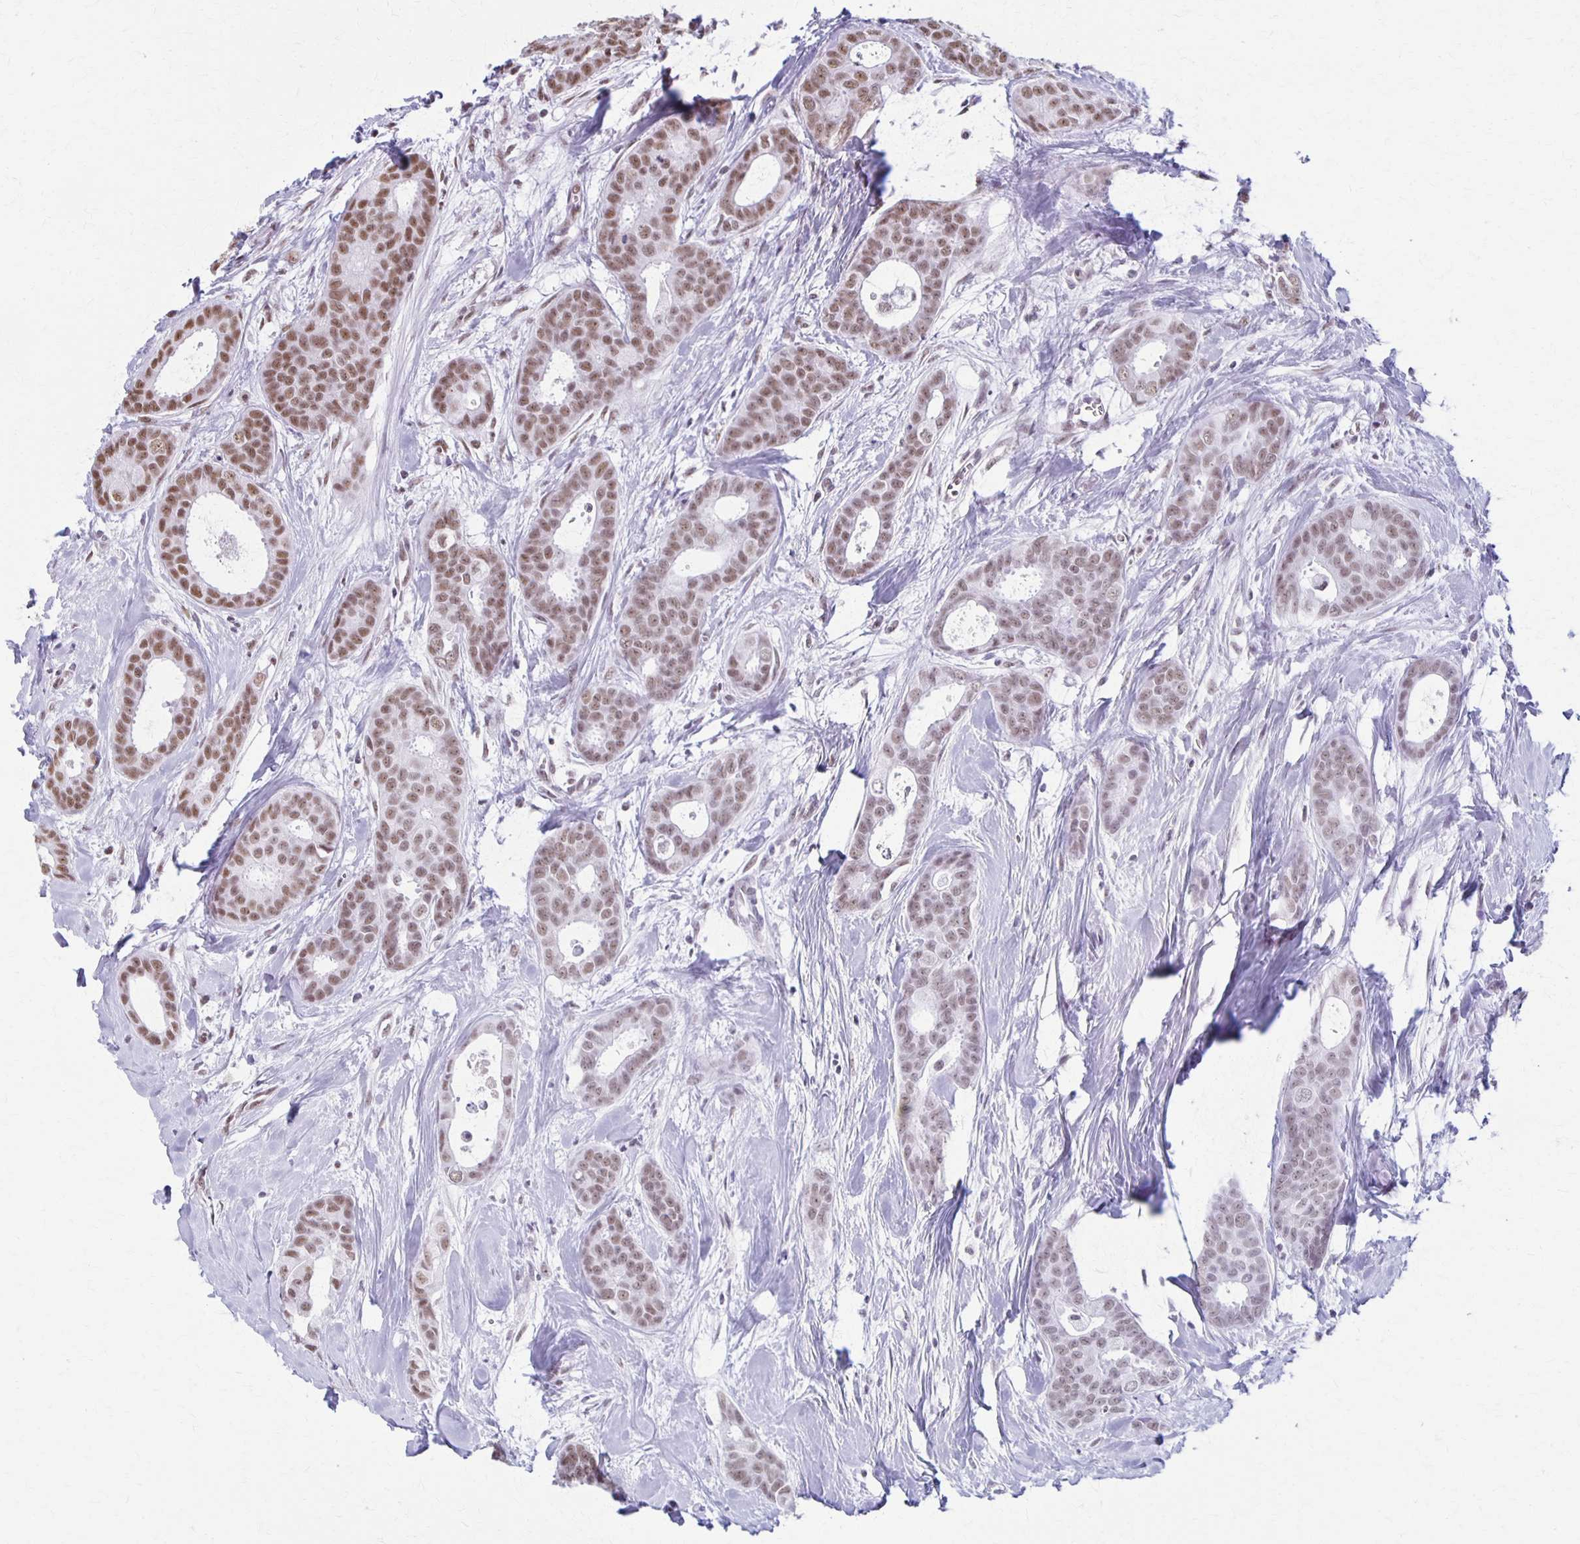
{"staining": {"intensity": "strong", "quantity": "25%-75%", "location": "nuclear"}, "tissue": "breast cancer", "cell_type": "Tumor cells", "image_type": "cancer", "snomed": [{"axis": "morphology", "description": "Duct carcinoma"}, {"axis": "topography", "description": "Breast"}], "caption": "A brown stain shows strong nuclear expression of a protein in invasive ductal carcinoma (breast) tumor cells. (DAB IHC, brown staining for protein, blue staining for nuclei).", "gene": "XRCC6", "patient": {"sex": "female", "age": 45}}